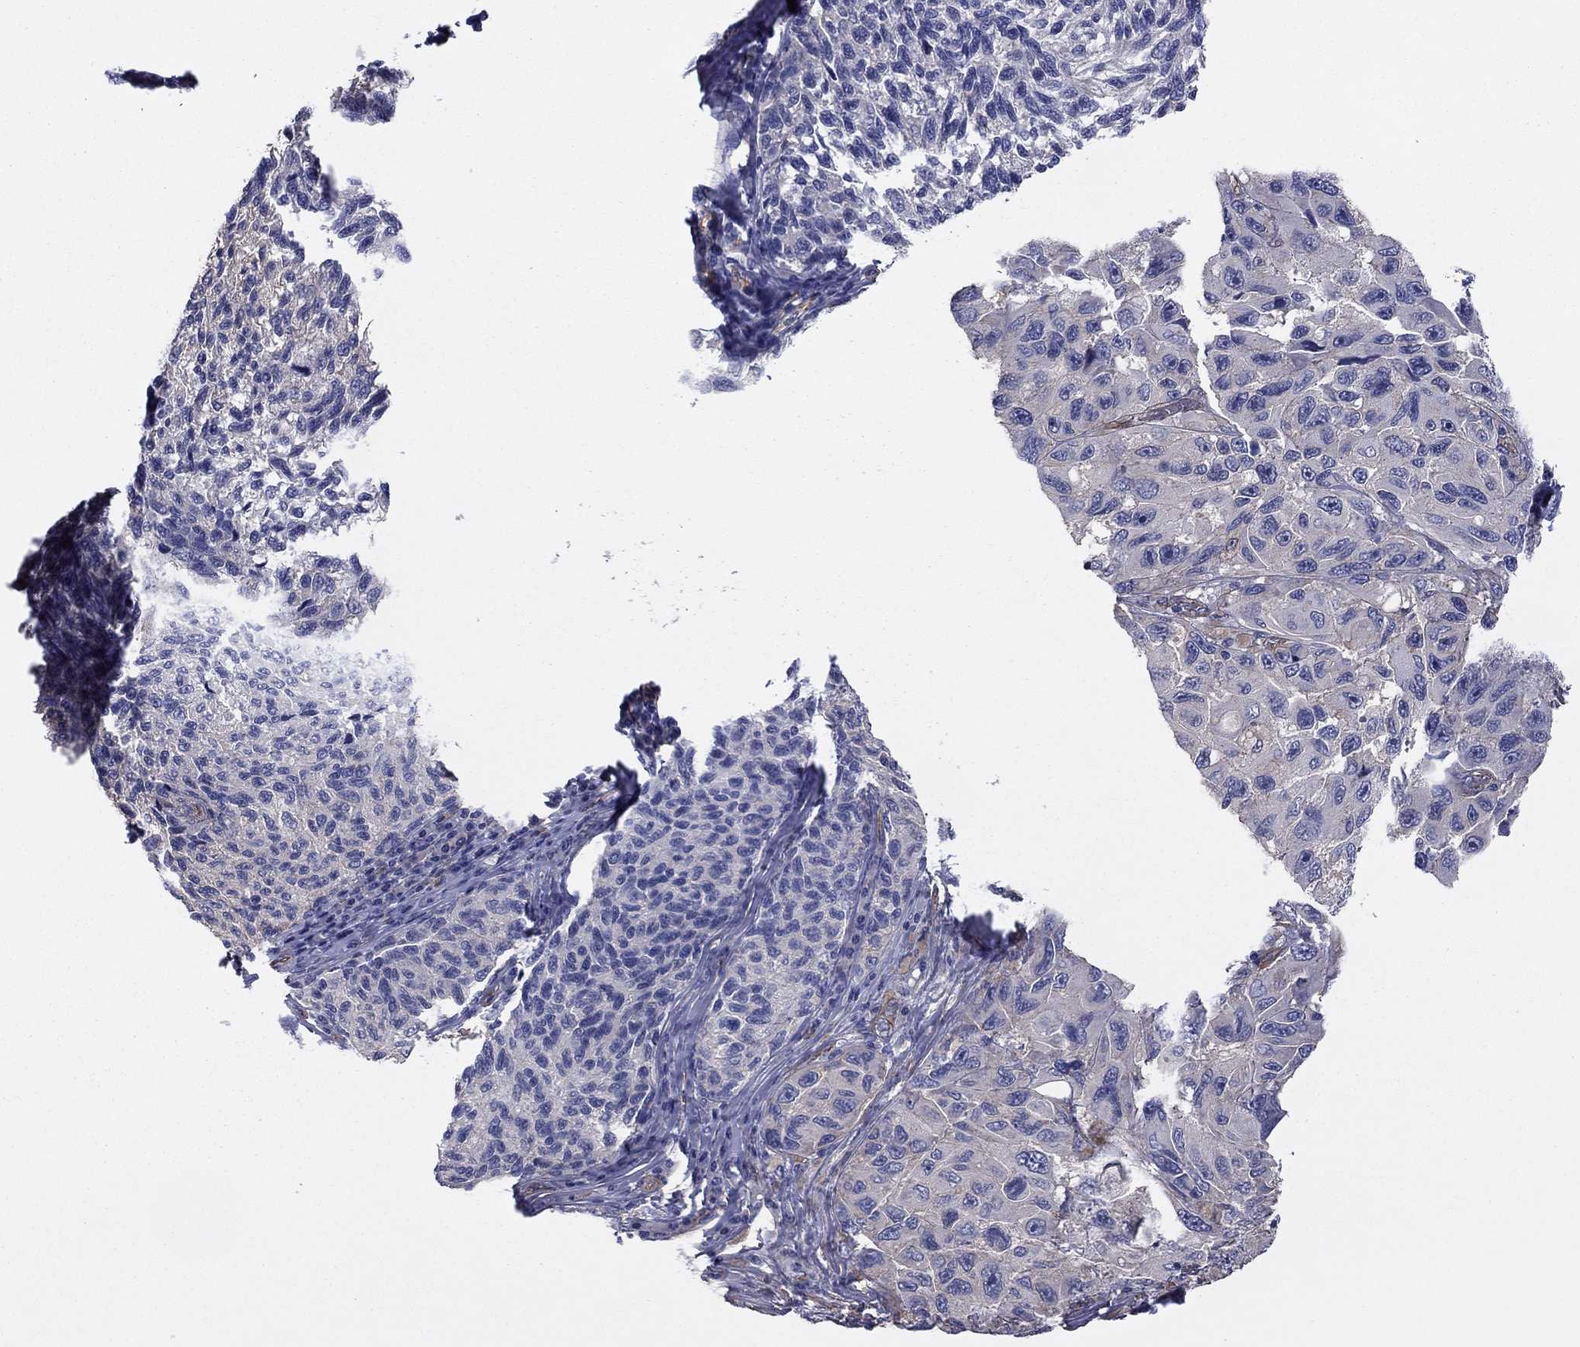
{"staining": {"intensity": "negative", "quantity": "none", "location": "none"}, "tissue": "melanoma", "cell_type": "Tumor cells", "image_type": "cancer", "snomed": [{"axis": "morphology", "description": "Malignant melanoma, NOS"}, {"axis": "topography", "description": "Skin"}], "caption": "The immunohistochemistry (IHC) micrograph has no significant staining in tumor cells of melanoma tissue. The staining was performed using DAB (3,3'-diaminobenzidine) to visualize the protein expression in brown, while the nuclei were stained in blue with hematoxylin (Magnification: 20x).", "gene": "TCHH", "patient": {"sex": "female", "age": 73}}